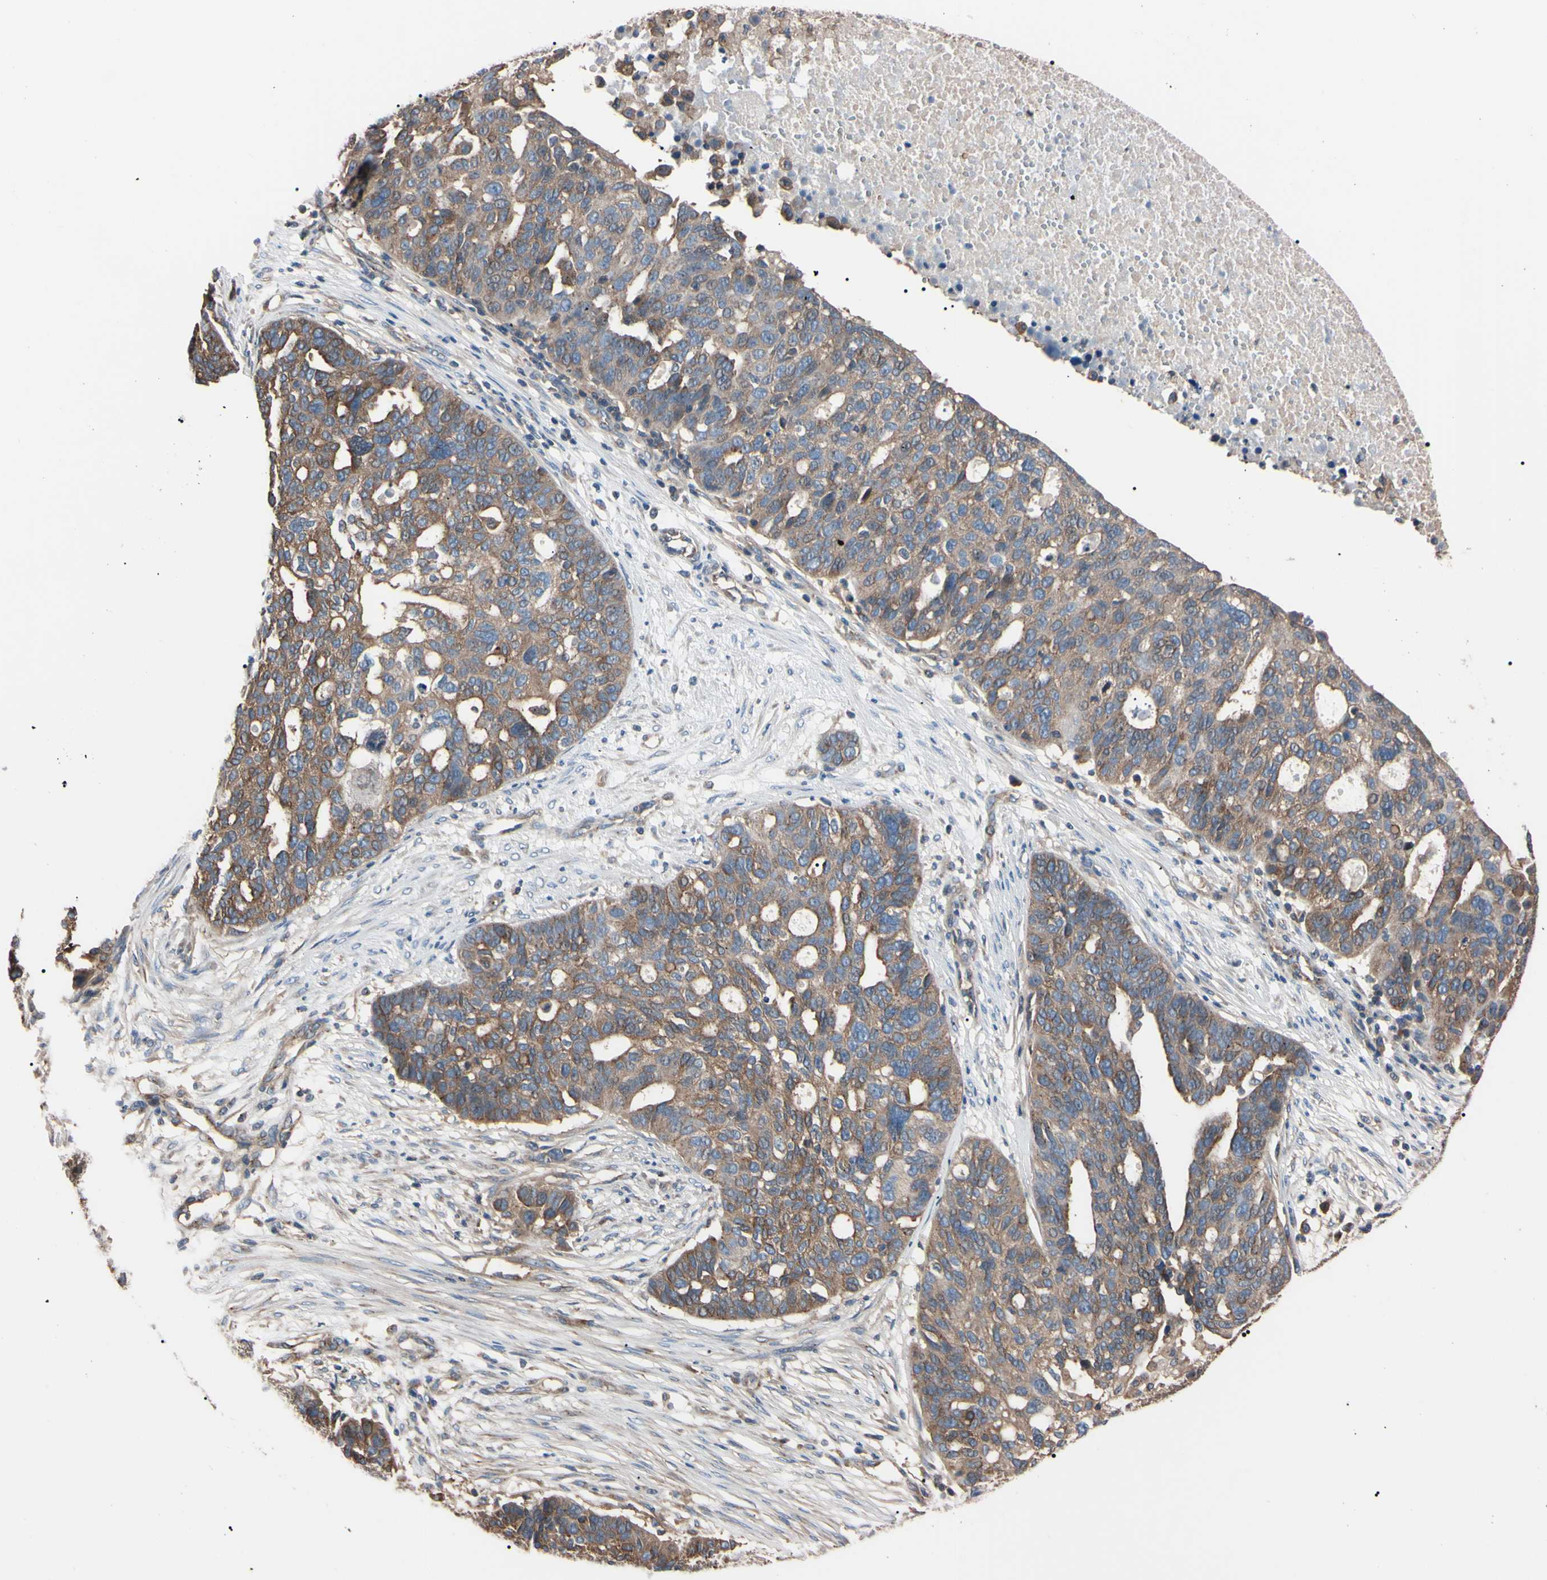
{"staining": {"intensity": "moderate", "quantity": ">75%", "location": "cytoplasmic/membranous"}, "tissue": "ovarian cancer", "cell_type": "Tumor cells", "image_type": "cancer", "snomed": [{"axis": "morphology", "description": "Cystadenocarcinoma, serous, NOS"}, {"axis": "topography", "description": "Ovary"}], "caption": "Approximately >75% of tumor cells in human ovarian cancer (serous cystadenocarcinoma) reveal moderate cytoplasmic/membranous protein staining as visualized by brown immunohistochemical staining.", "gene": "PRKACA", "patient": {"sex": "female", "age": 59}}